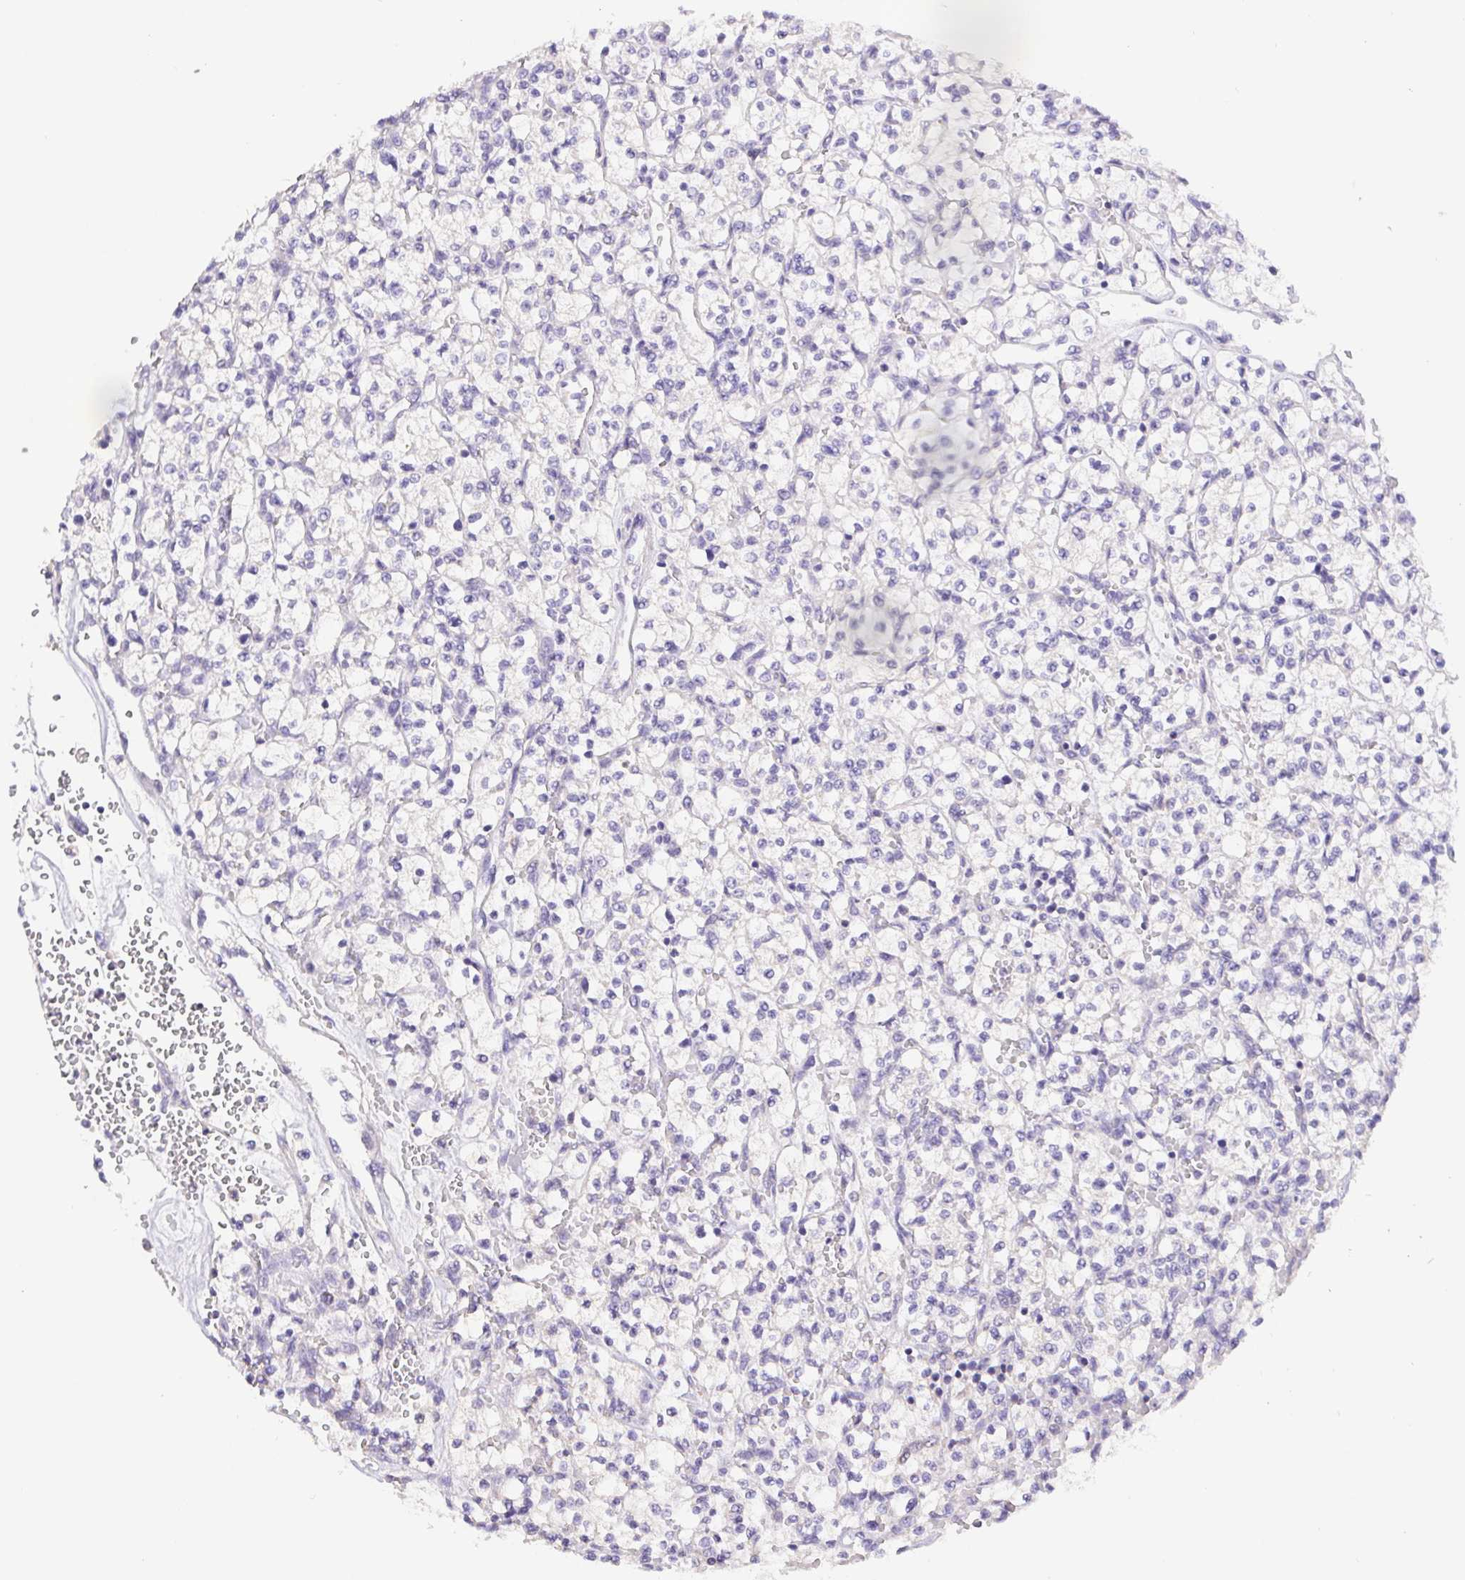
{"staining": {"intensity": "negative", "quantity": "none", "location": "none"}, "tissue": "renal cancer", "cell_type": "Tumor cells", "image_type": "cancer", "snomed": [{"axis": "morphology", "description": "Adenocarcinoma, NOS"}, {"axis": "topography", "description": "Kidney"}], "caption": "Immunohistochemistry (IHC) of human renal cancer (adenocarcinoma) reveals no positivity in tumor cells. (DAB immunohistochemistry with hematoxylin counter stain).", "gene": "FKBP6", "patient": {"sex": "female", "age": 64}}